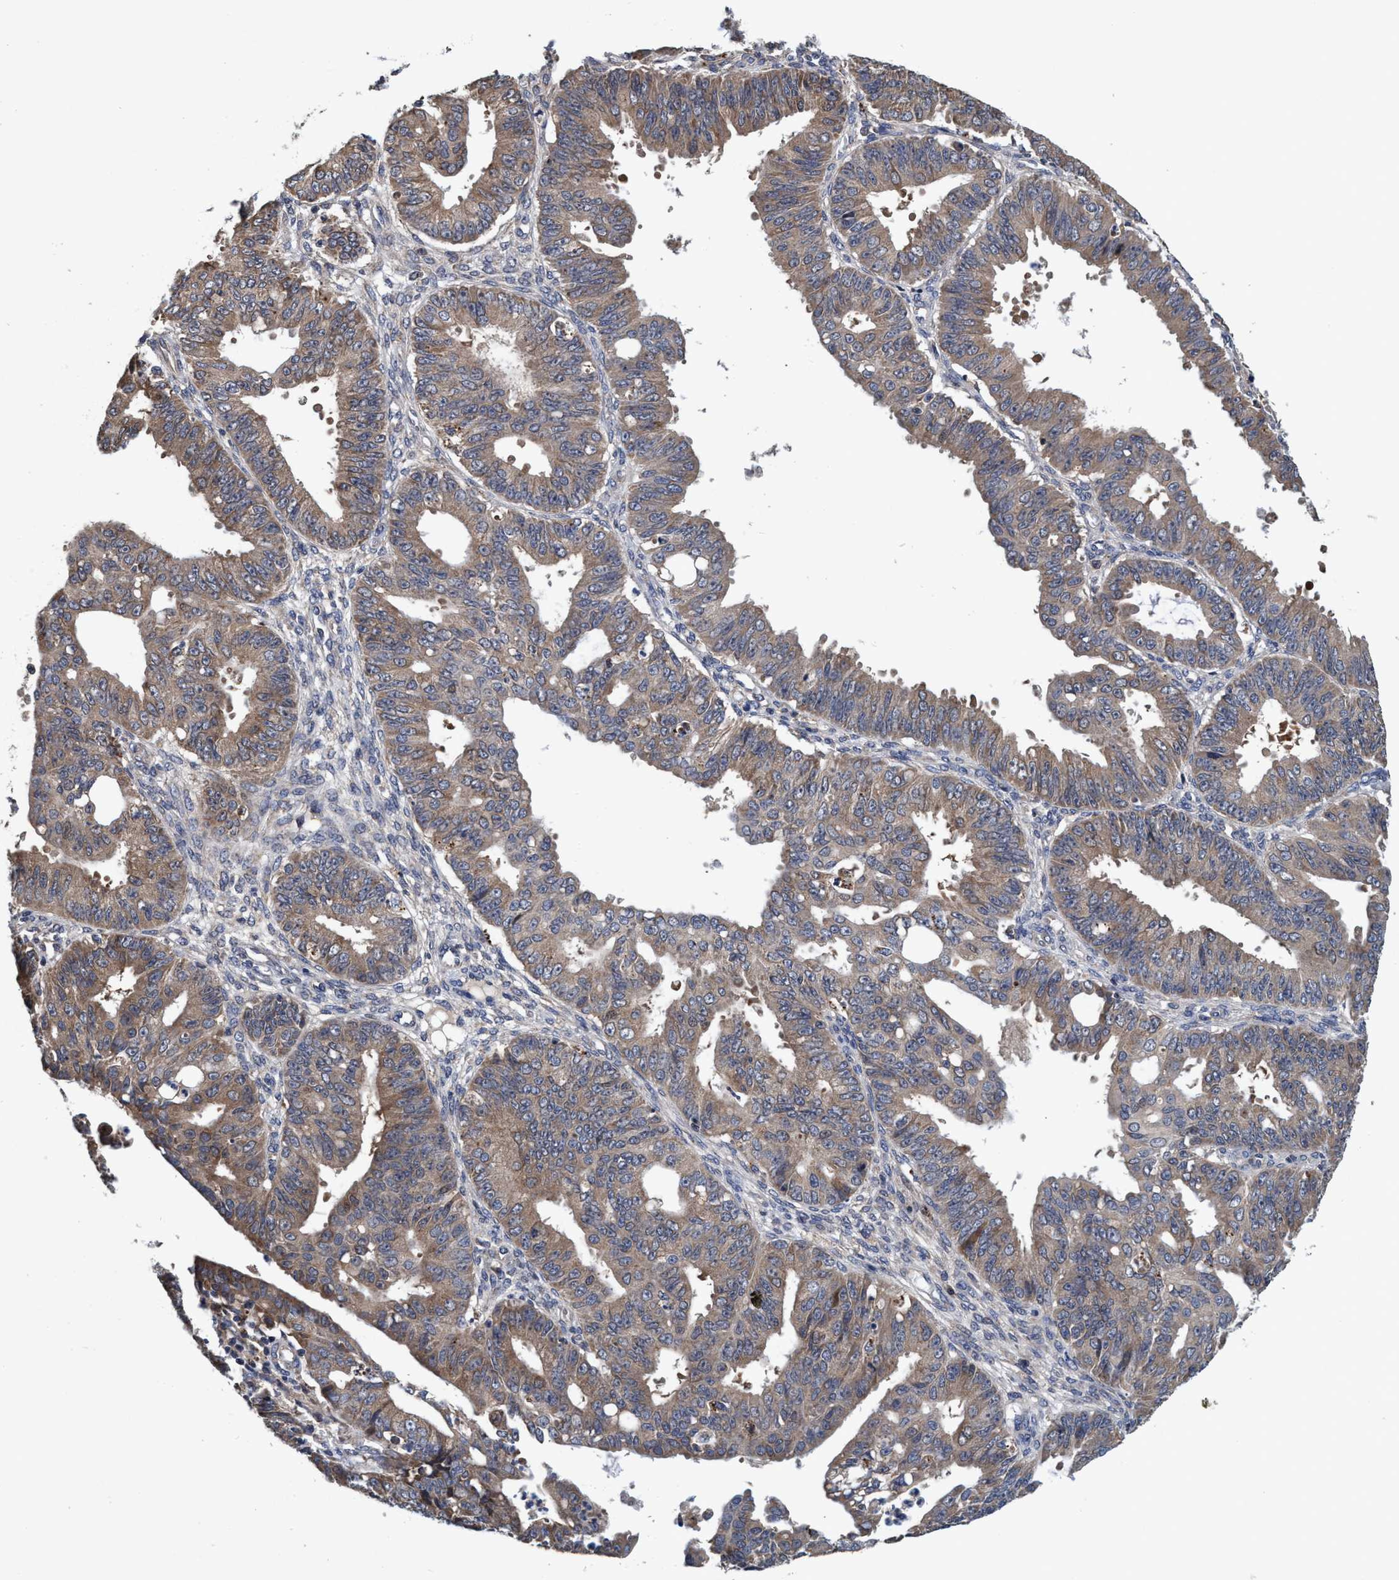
{"staining": {"intensity": "weak", "quantity": ">75%", "location": "cytoplasmic/membranous"}, "tissue": "ovarian cancer", "cell_type": "Tumor cells", "image_type": "cancer", "snomed": [{"axis": "morphology", "description": "Carcinoma, endometroid"}, {"axis": "topography", "description": "Ovary"}], "caption": "High-magnification brightfield microscopy of ovarian cancer stained with DAB (3,3'-diaminobenzidine) (brown) and counterstained with hematoxylin (blue). tumor cells exhibit weak cytoplasmic/membranous expression is present in about>75% of cells.", "gene": "CALCOCO2", "patient": {"sex": "female", "age": 42}}